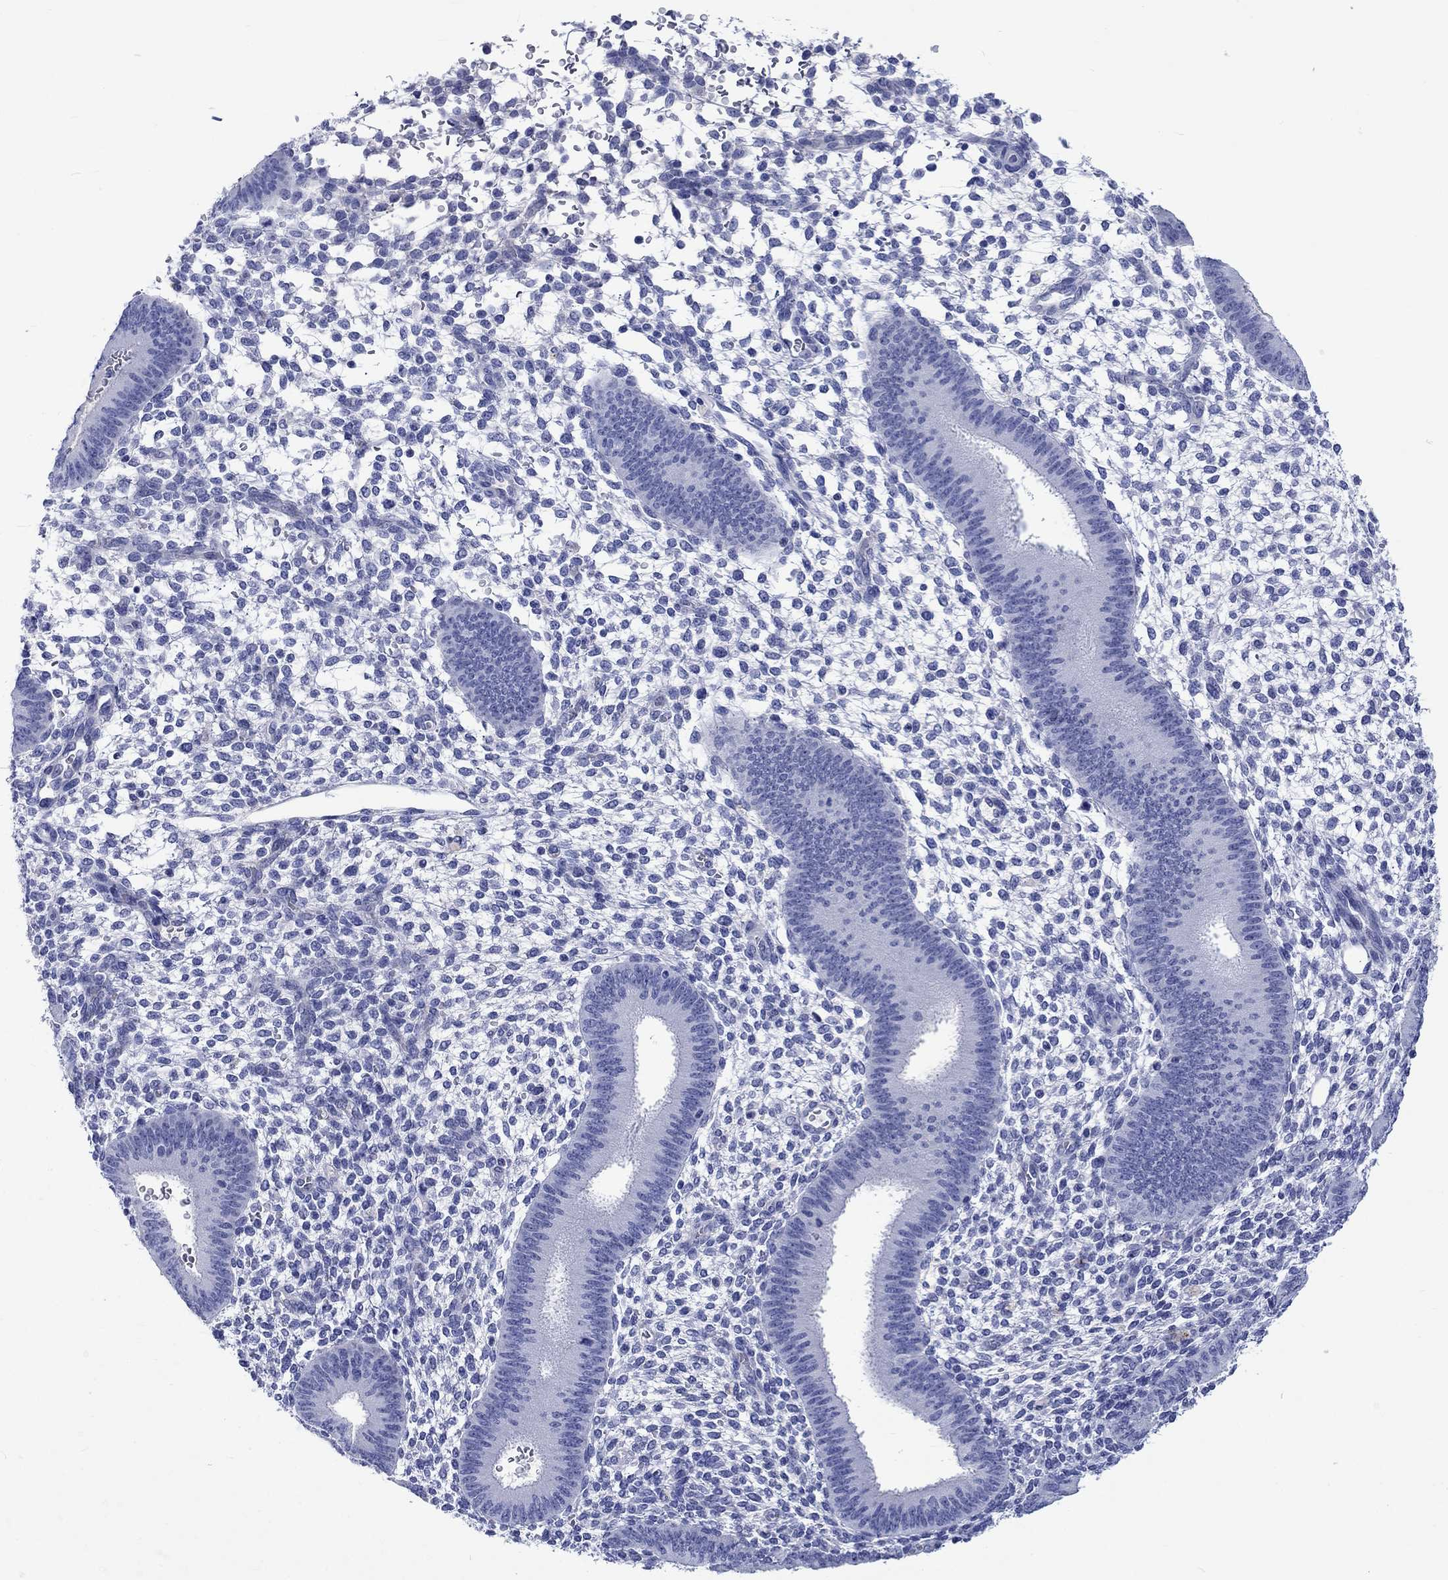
{"staining": {"intensity": "negative", "quantity": "none", "location": "none"}, "tissue": "endometrium", "cell_type": "Cells in endometrial stroma", "image_type": "normal", "snomed": [{"axis": "morphology", "description": "Normal tissue, NOS"}, {"axis": "topography", "description": "Endometrium"}], "caption": "This image is of unremarkable endometrium stained with IHC to label a protein in brown with the nuclei are counter-stained blue. There is no expression in cells in endometrial stroma.", "gene": "CACNG3", "patient": {"sex": "female", "age": 39}}